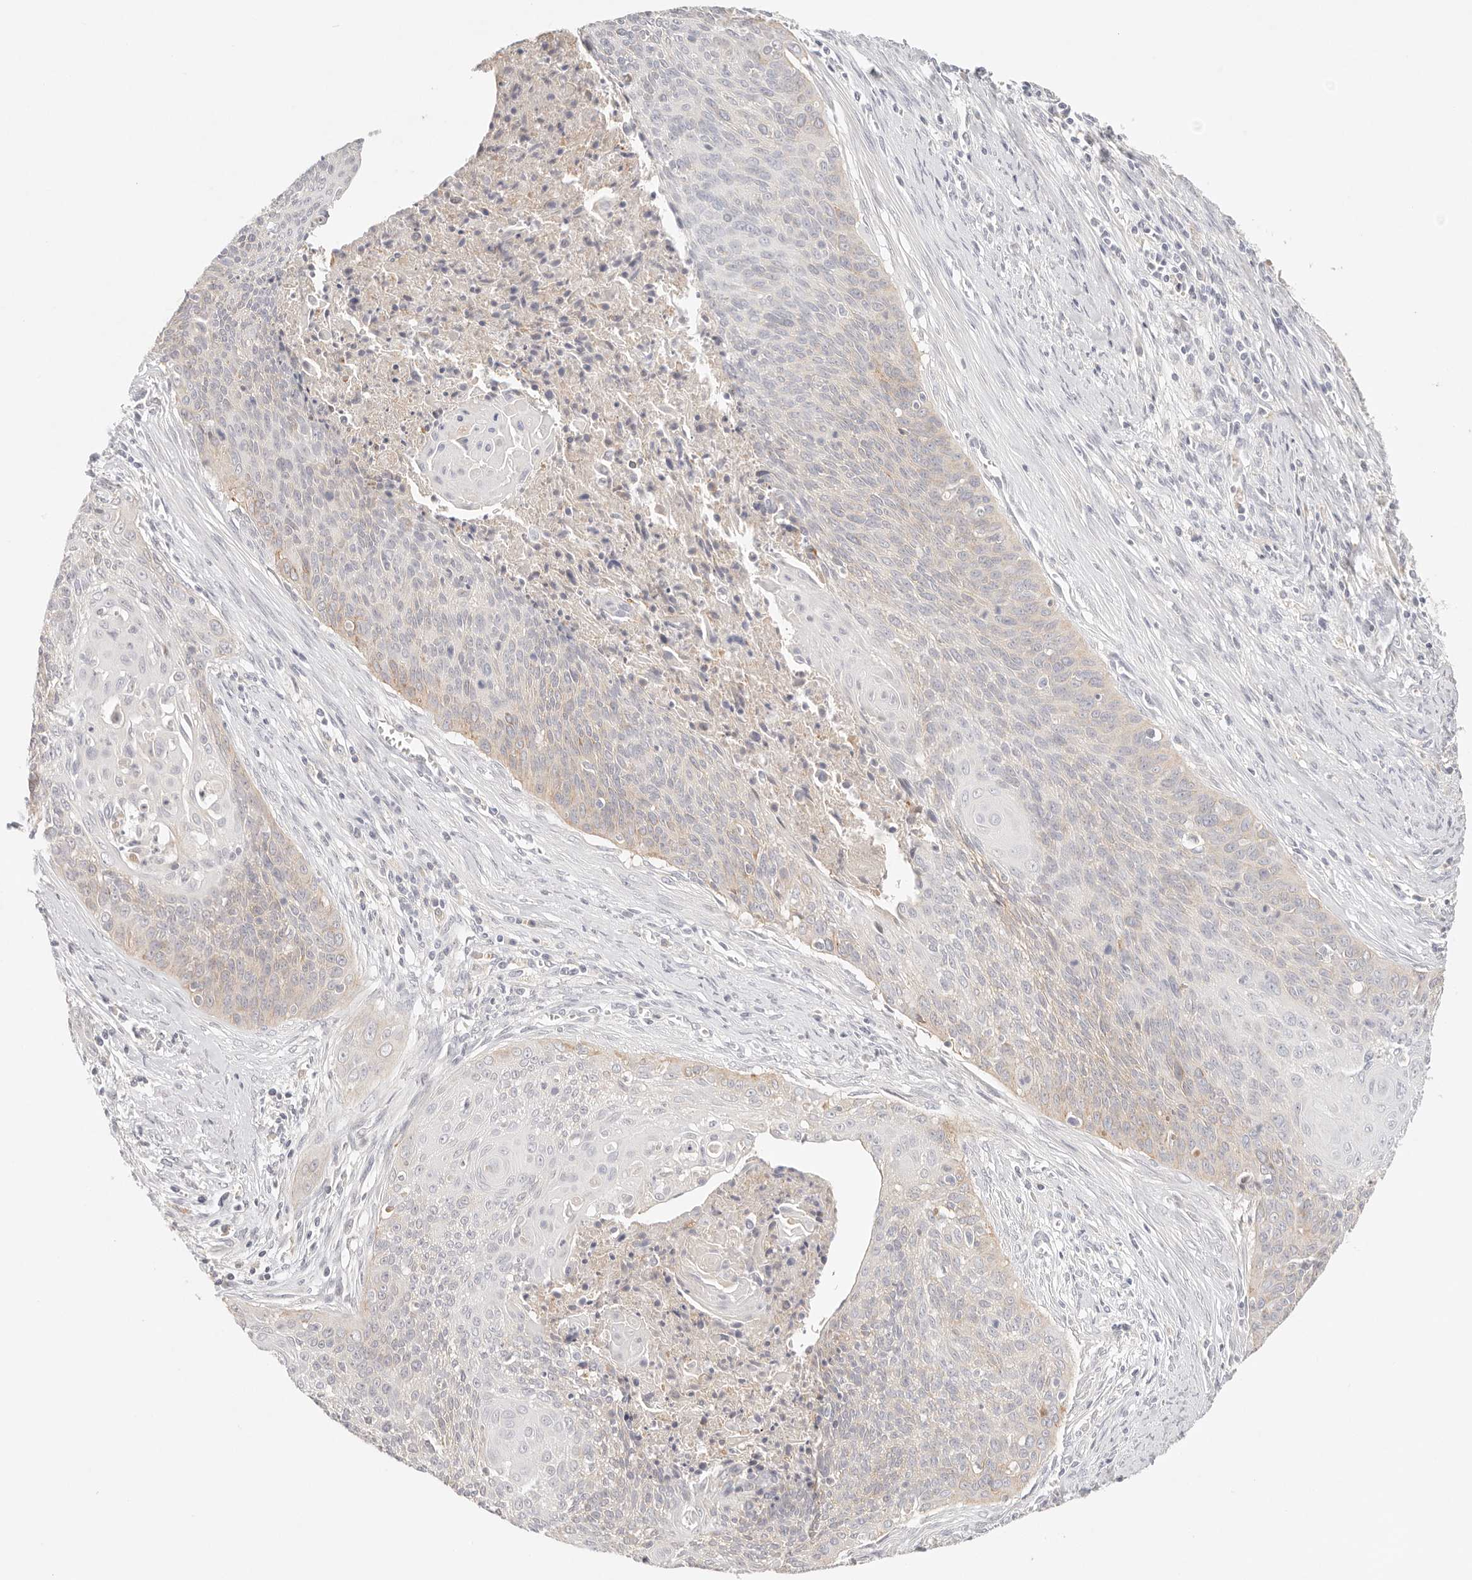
{"staining": {"intensity": "weak", "quantity": "<25%", "location": "cytoplasmic/membranous"}, "tissue": "cervical cancer", "cell_type": "Tumor cells", "image_type": "cancer", "snomed": [{"axis": "morphology", "description": "Squamous cell carcinoma, NOS"}, {"axis": "topography", "description": "Cervix"}], "caption": "Image shows no significant protein staining in tumor cells of cervical cancer.", "gene": "CEP120", "patient": {"sex": "female", "age": 55}}